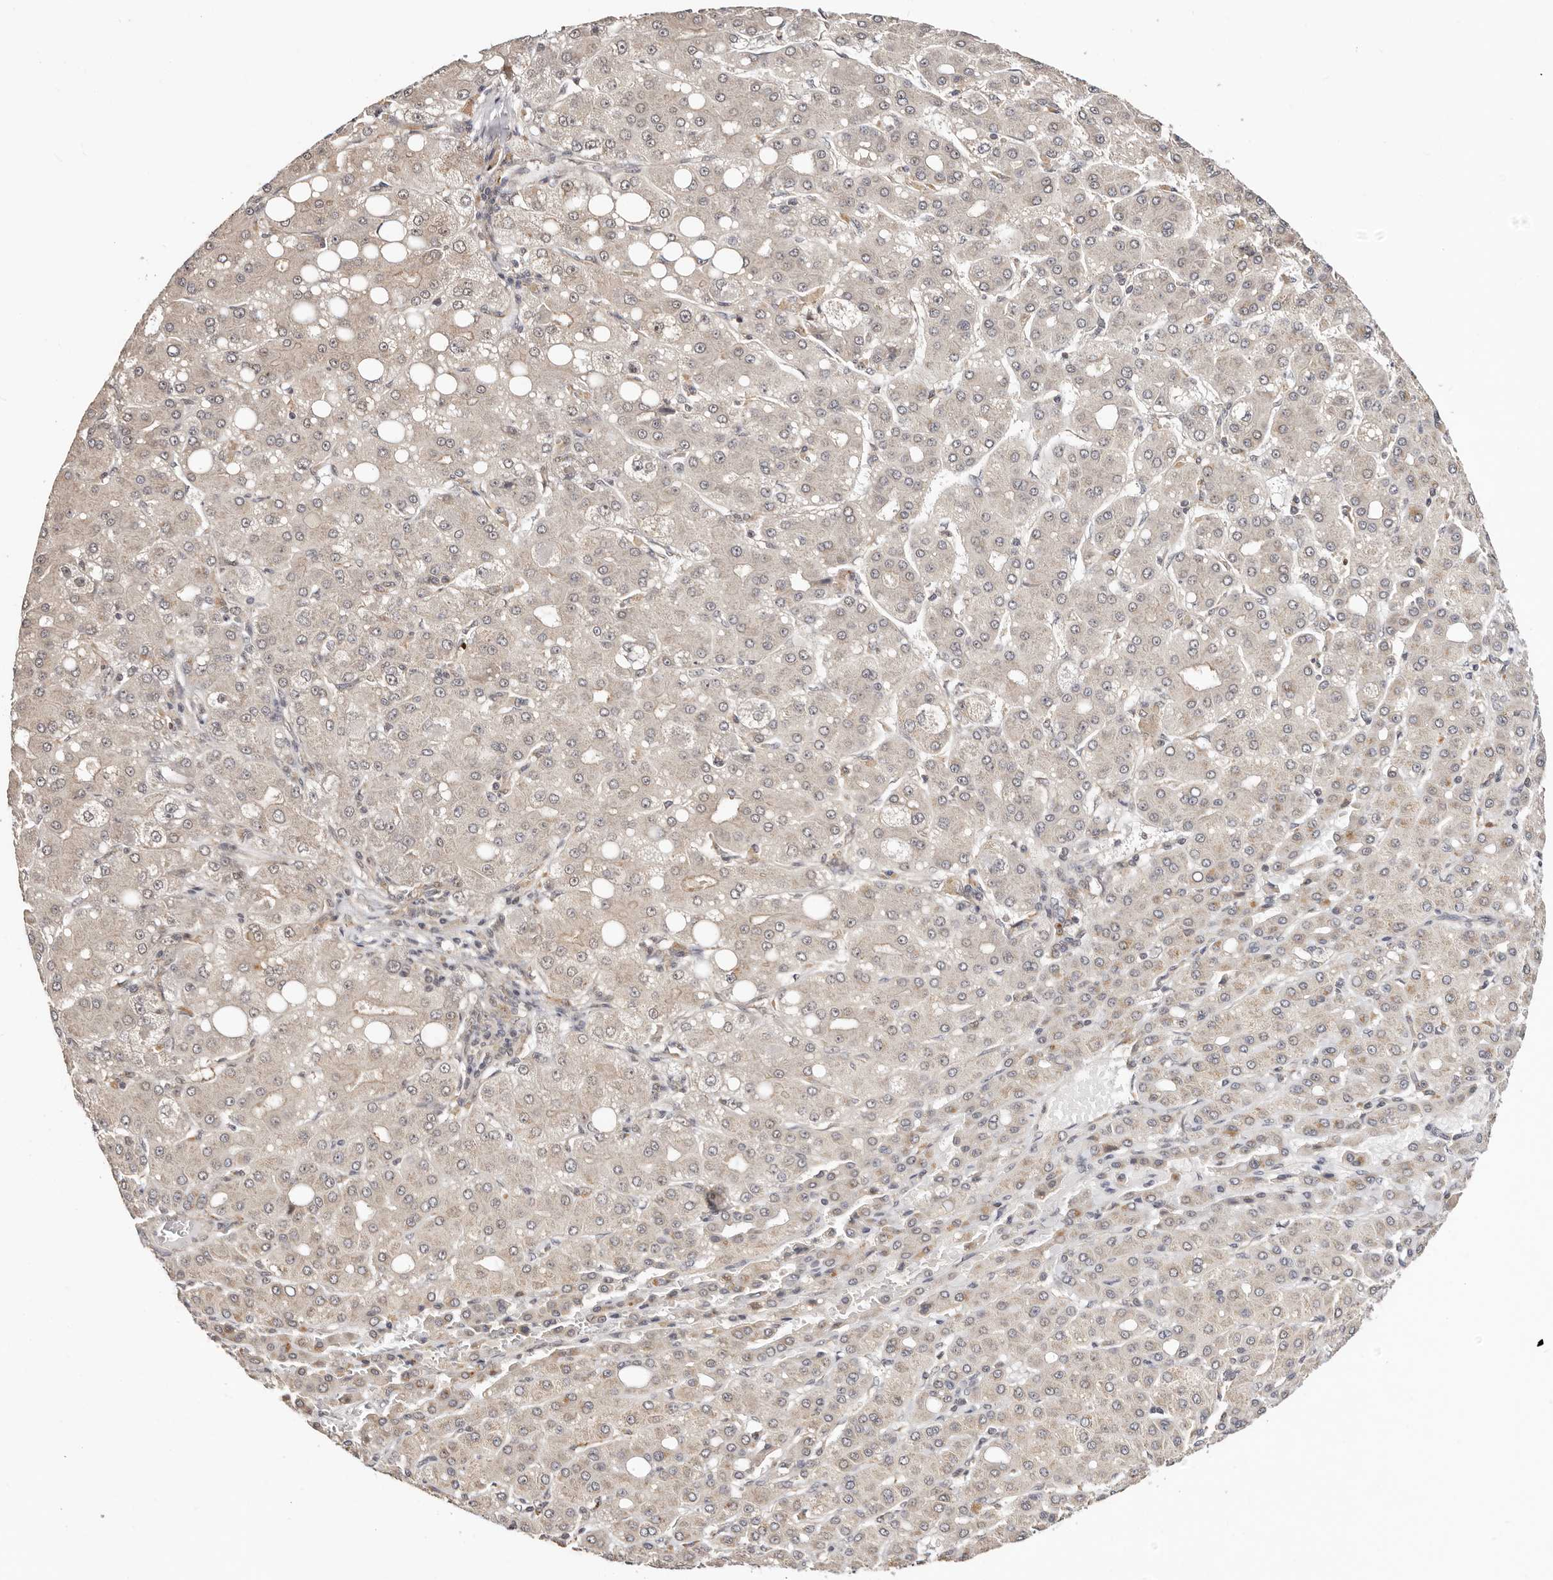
{"staining": {"intensity": "weak", "quantity": "25%-75%", "location": "cytoplasmic/membranous"}, "tissue": "liver cancer", "cell_type": "Tumor cells", "image_type": "cancer", "snomed": [{"axis": "morphology", "description": "Carcinoma, Hepatocellular, NOS"}, {"axis": "topography", "description": "Liver"}], "caption": "DAB (3,3'-diaminobenzidine) immunohistochemical staining of hepatocellular carcinoma (liver) demonstrates weak cytoplasmic/membranous protein positivity in approximately 25%-75% of tumor cells.", "gene": "CTNNBL1", "patient": {"sex": "male", "age": 65}}